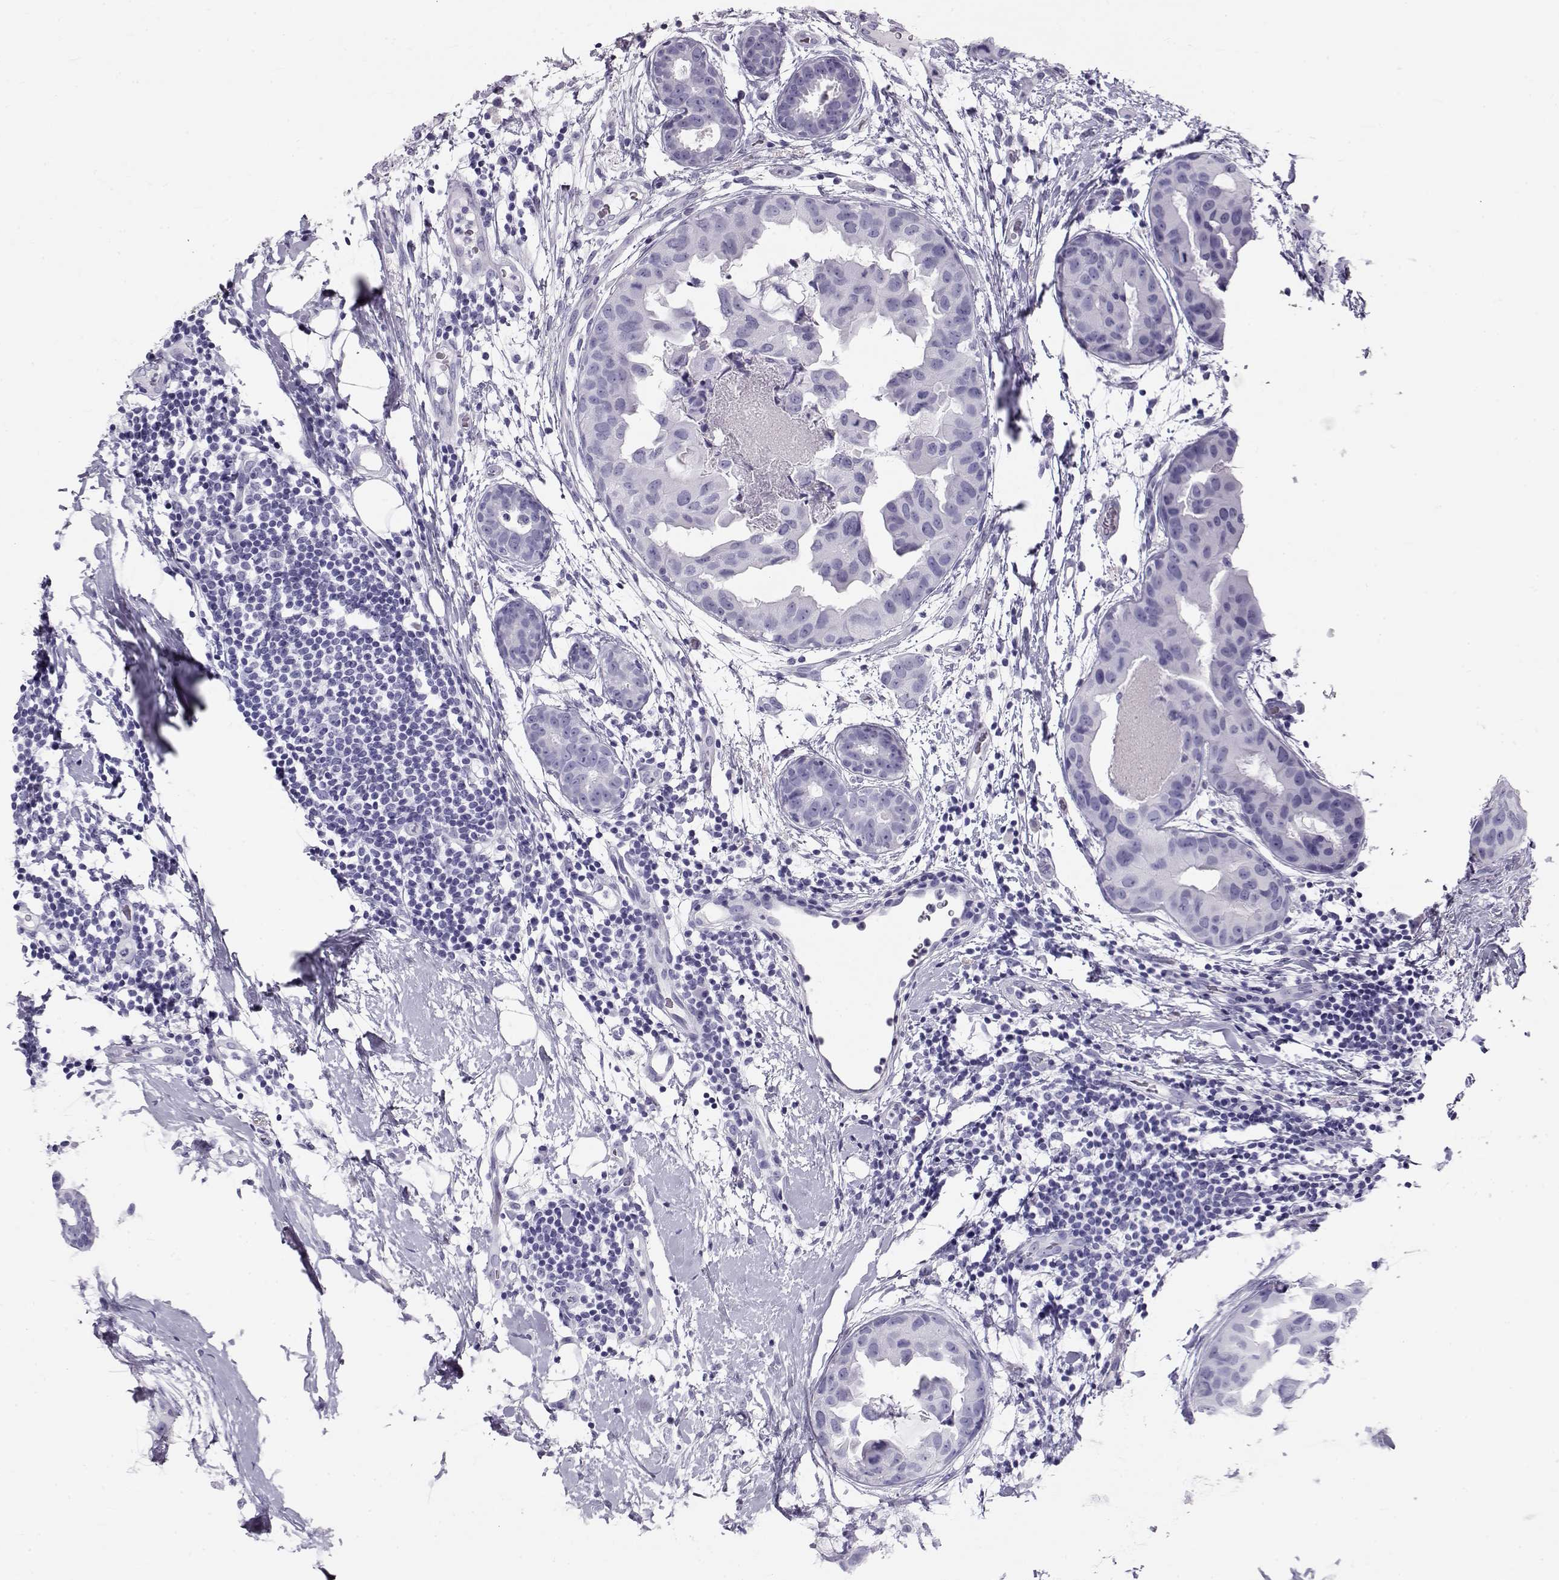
{"staining": {"intensity": "negative", "quantity": "none", "location": "none"}, "tissue": "breast cancer", "cell_type": "Tumor cells", "image_type": "cancer", "snomed": [{"axis": "morphology", "description": "Normal tissue, NOS"}, {"axis": "morphology", "description": "Duct carcinoma"}, {"axis": "topography", "description": "Breast"}], "caption": "An IHC histopathology image of breast cancer (intraductal carcinoma) is shown. There is no staining in tumor cells of breast cancer (intraductal carcinoma).", "gene": "RD3", "patient": {"sex": "female", "age": 40}}